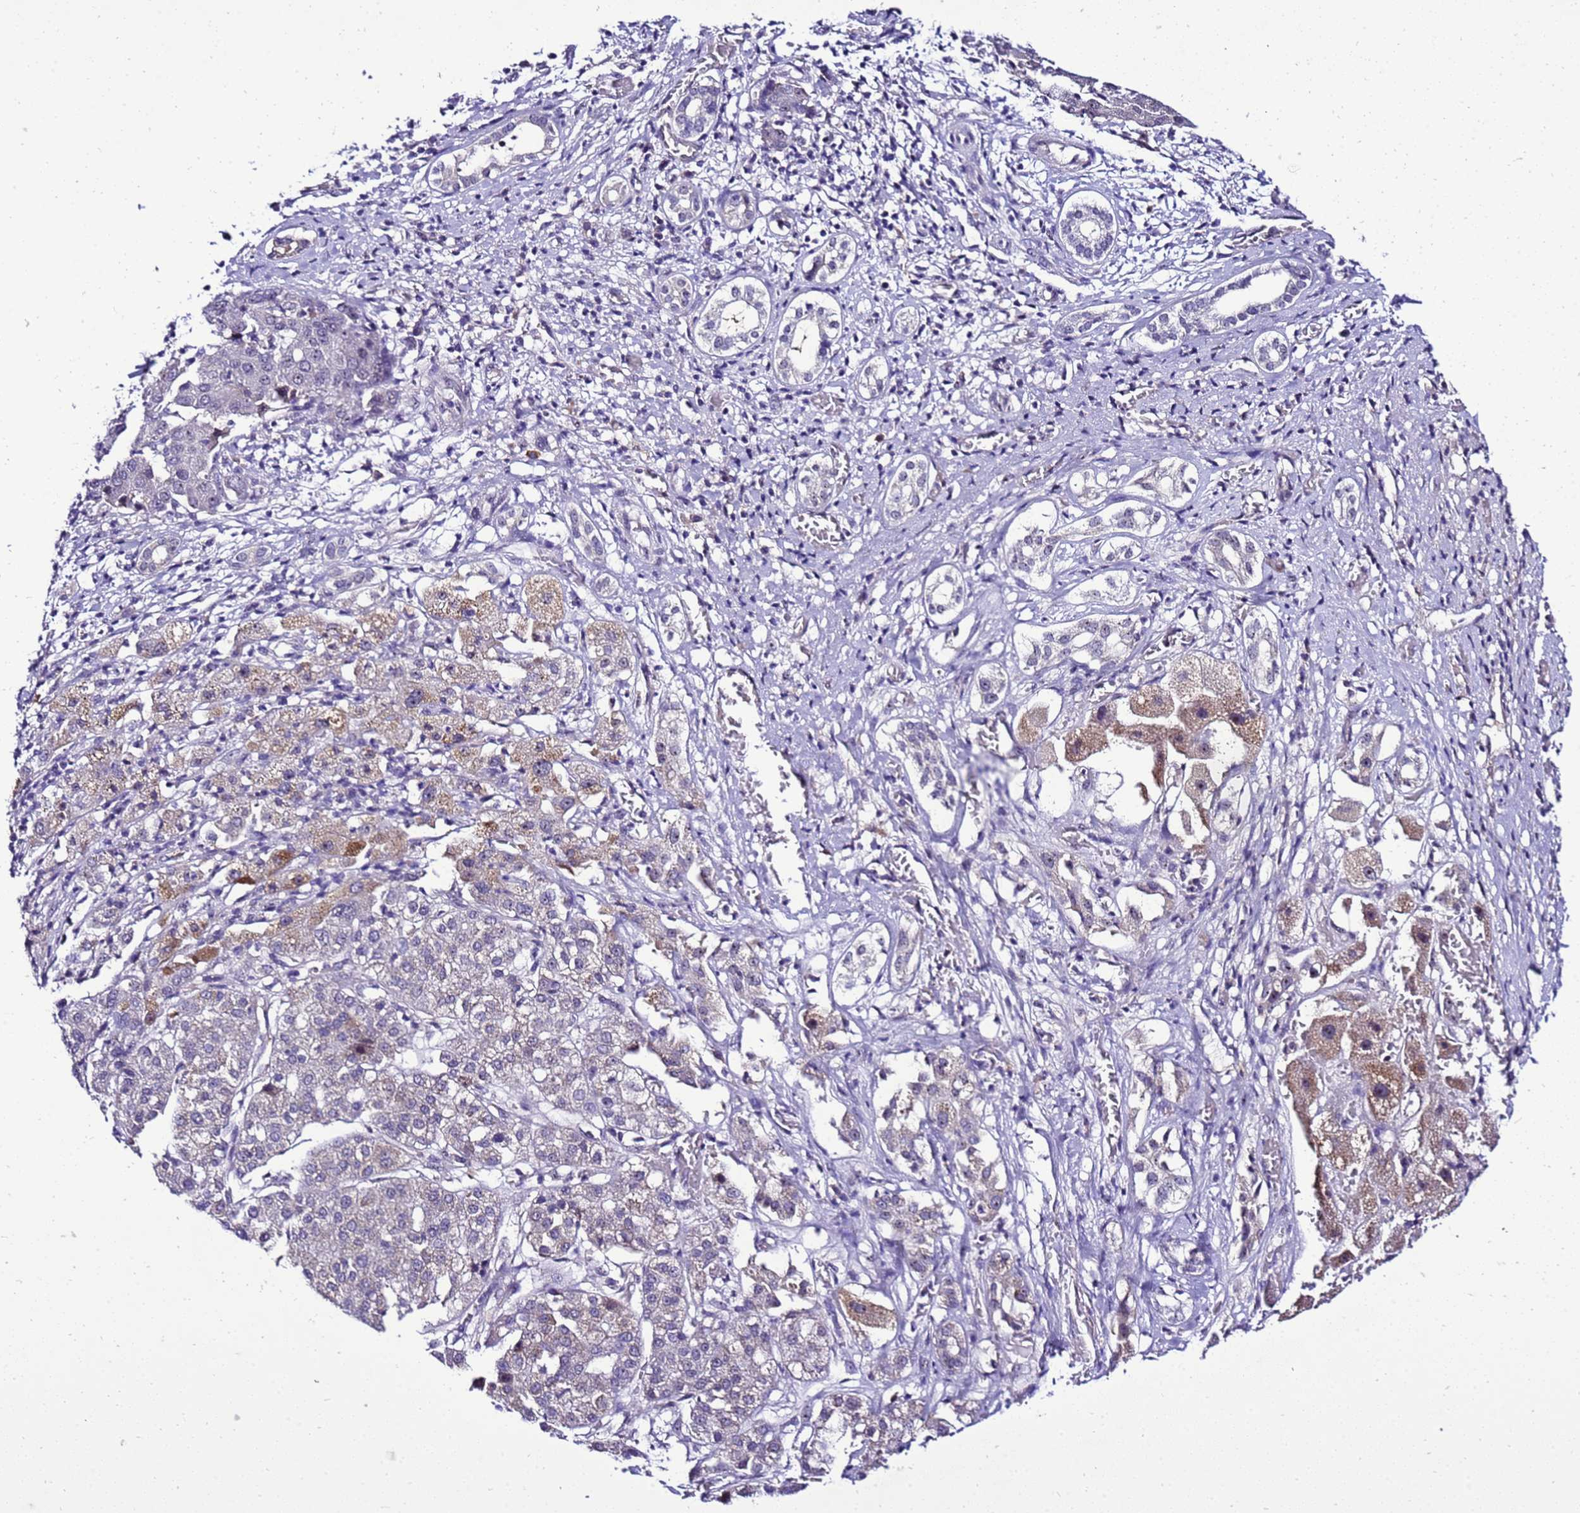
{"staining": {"intensity": "weak", "quantity": "<25%", "location": "cytoplasmic/membranous"}, "tissue": "liver cancer", "cell_type": "Tumor cells", "image_type": "cancer", "snomed": [{"axis": "morphology", "description": "Carcinoma, Hepatocellular, NOS"}, {"axis": "topography", "description": "Liver"}], "caption": "The IHC photomicrograph has no significant staining in tumor cells of liver cancer tissue. (DAB (3,3'-diaminobenzidine) immunohistochemistry (IHC) visualized using brightfield microscopy, high magnification).", "gene": "C19orf47", "patient": {"sex": "male", "age": 65}}